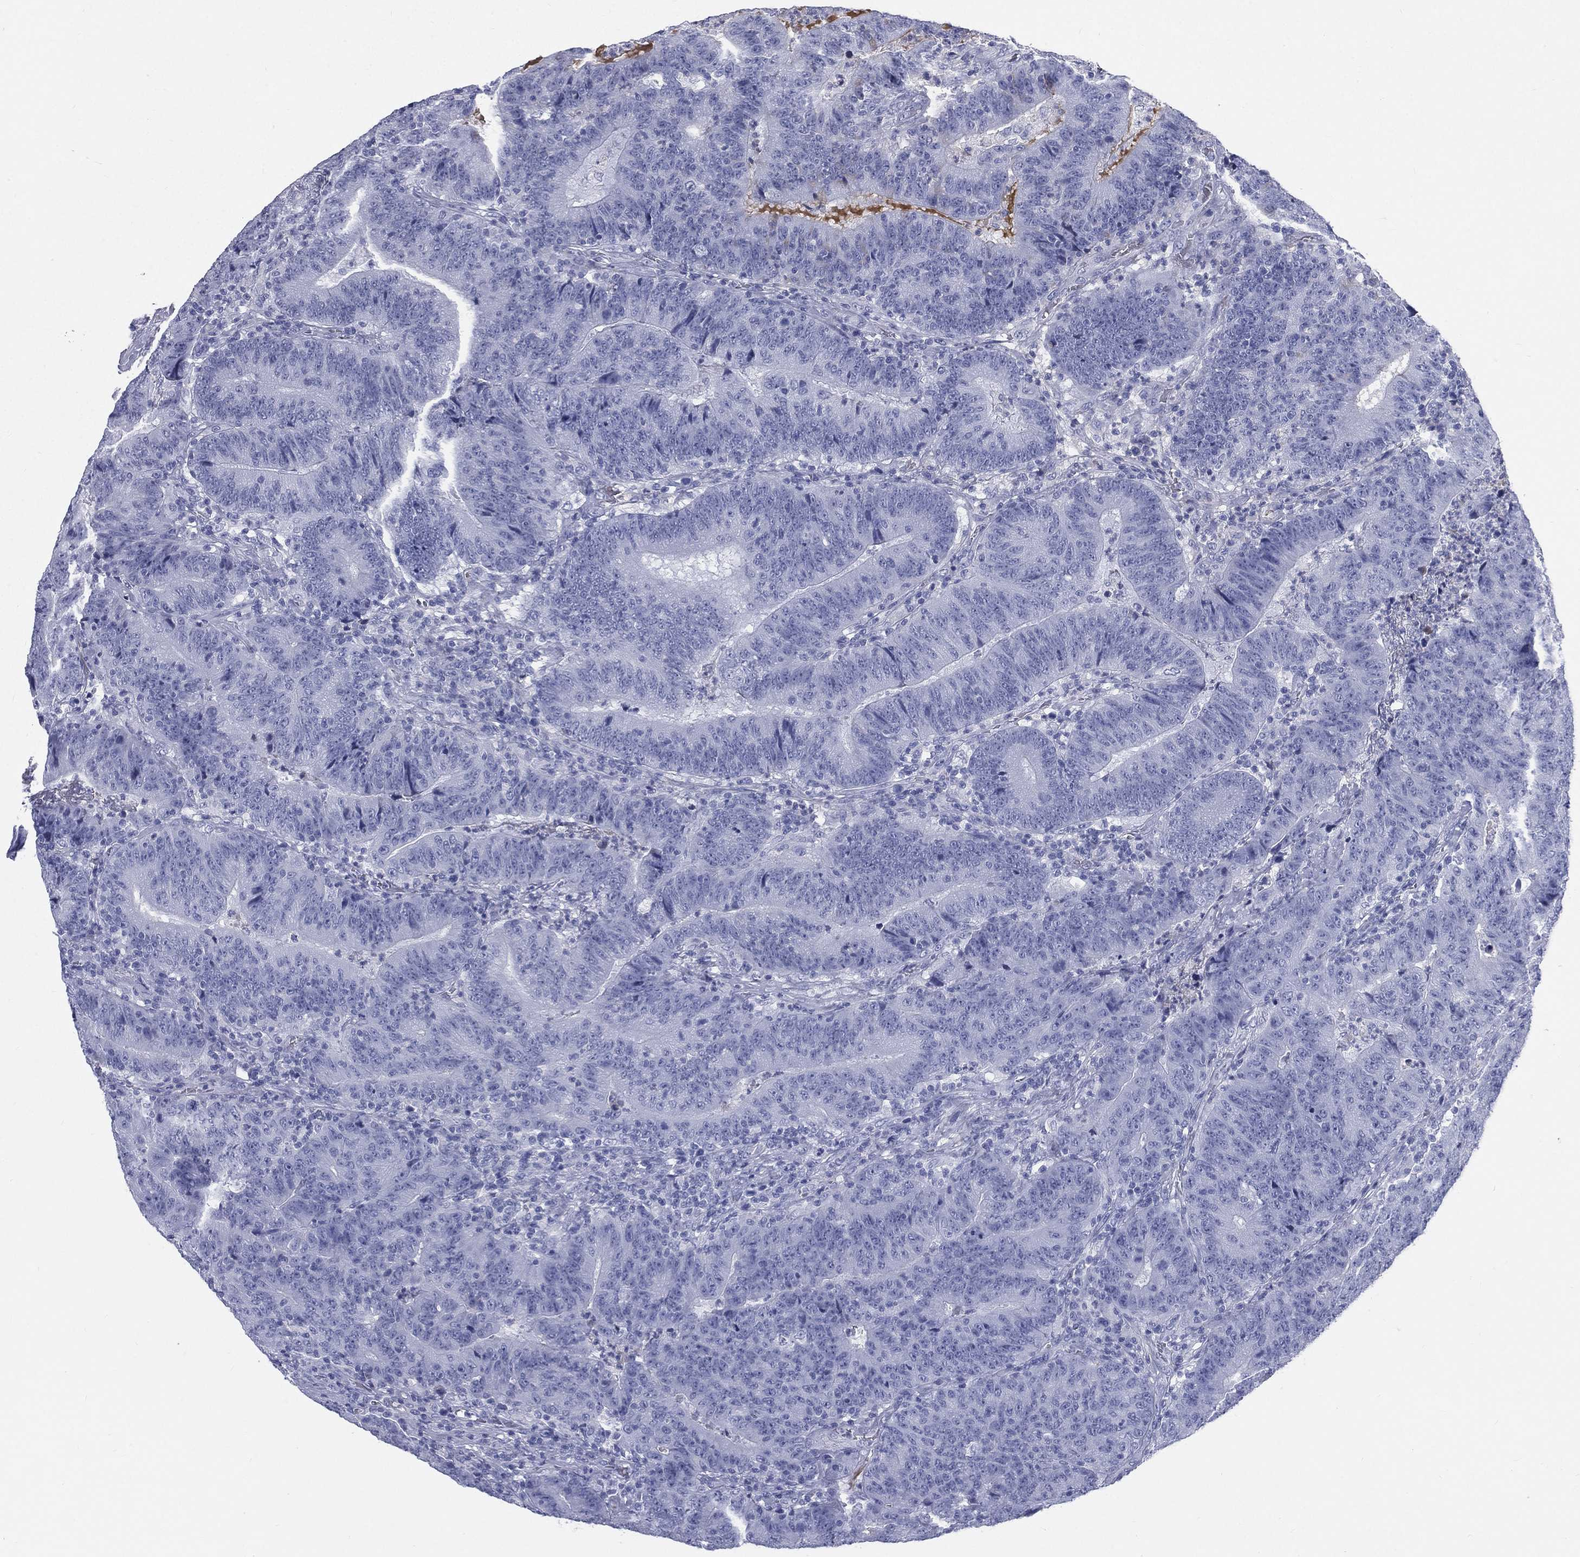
{"staining": {"intensity": "negative", "quantity": "none", "location": "none"}, "tissue": "colorectal cancer", "cell_type": "Tumor cells", "image_type": "cancer", "snomed": [{"axis": "morphology", "description": "Adenocarcinoma, NOS"}, {"axis": "topography", "description": "Colon"}], "caption": "Immunohistochemical staining of human colorectal adenocarcinoma reveals no significant positivity in tumor cells.", "gene": "HP", "patient": {"sex": "female", "age": 75}}